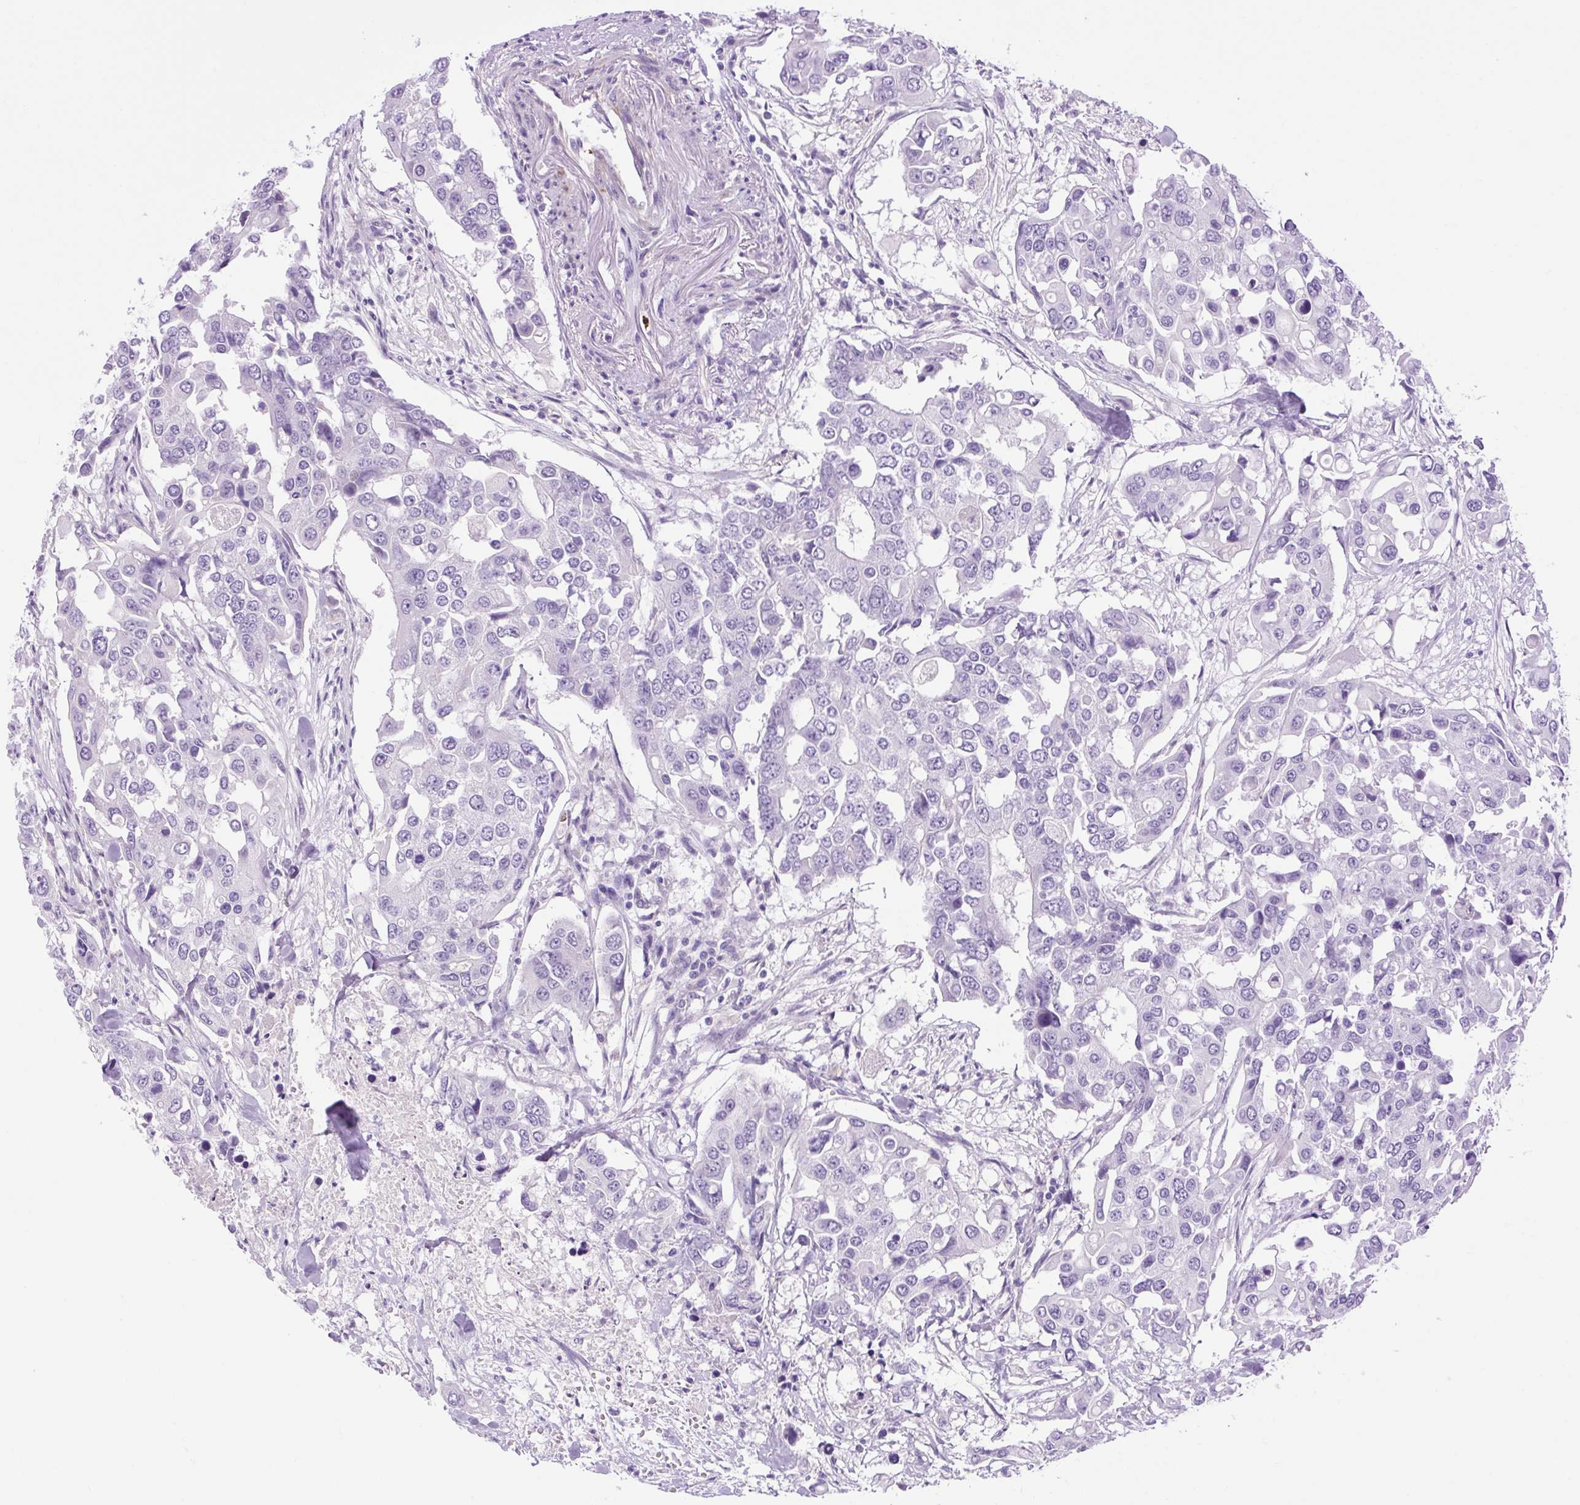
{"staining": {"intensity": "negative", "quantity": "none", "location": "none"}, "tissue": "colorectal cancer", "cell_type": "Tumor cells", "image_type": "cancer", "snomed": [{"axis": "morphology", "description": "Adenocarcinoma, NOS"}, {"axis": "topography", "description": "Colon"}], "caption": "A histopathology image of human colorectal adenocarcinoma is negative for staining in tumor cells.", "gene": "VWA7", "patient": {"sex": "male", "age": 77}}